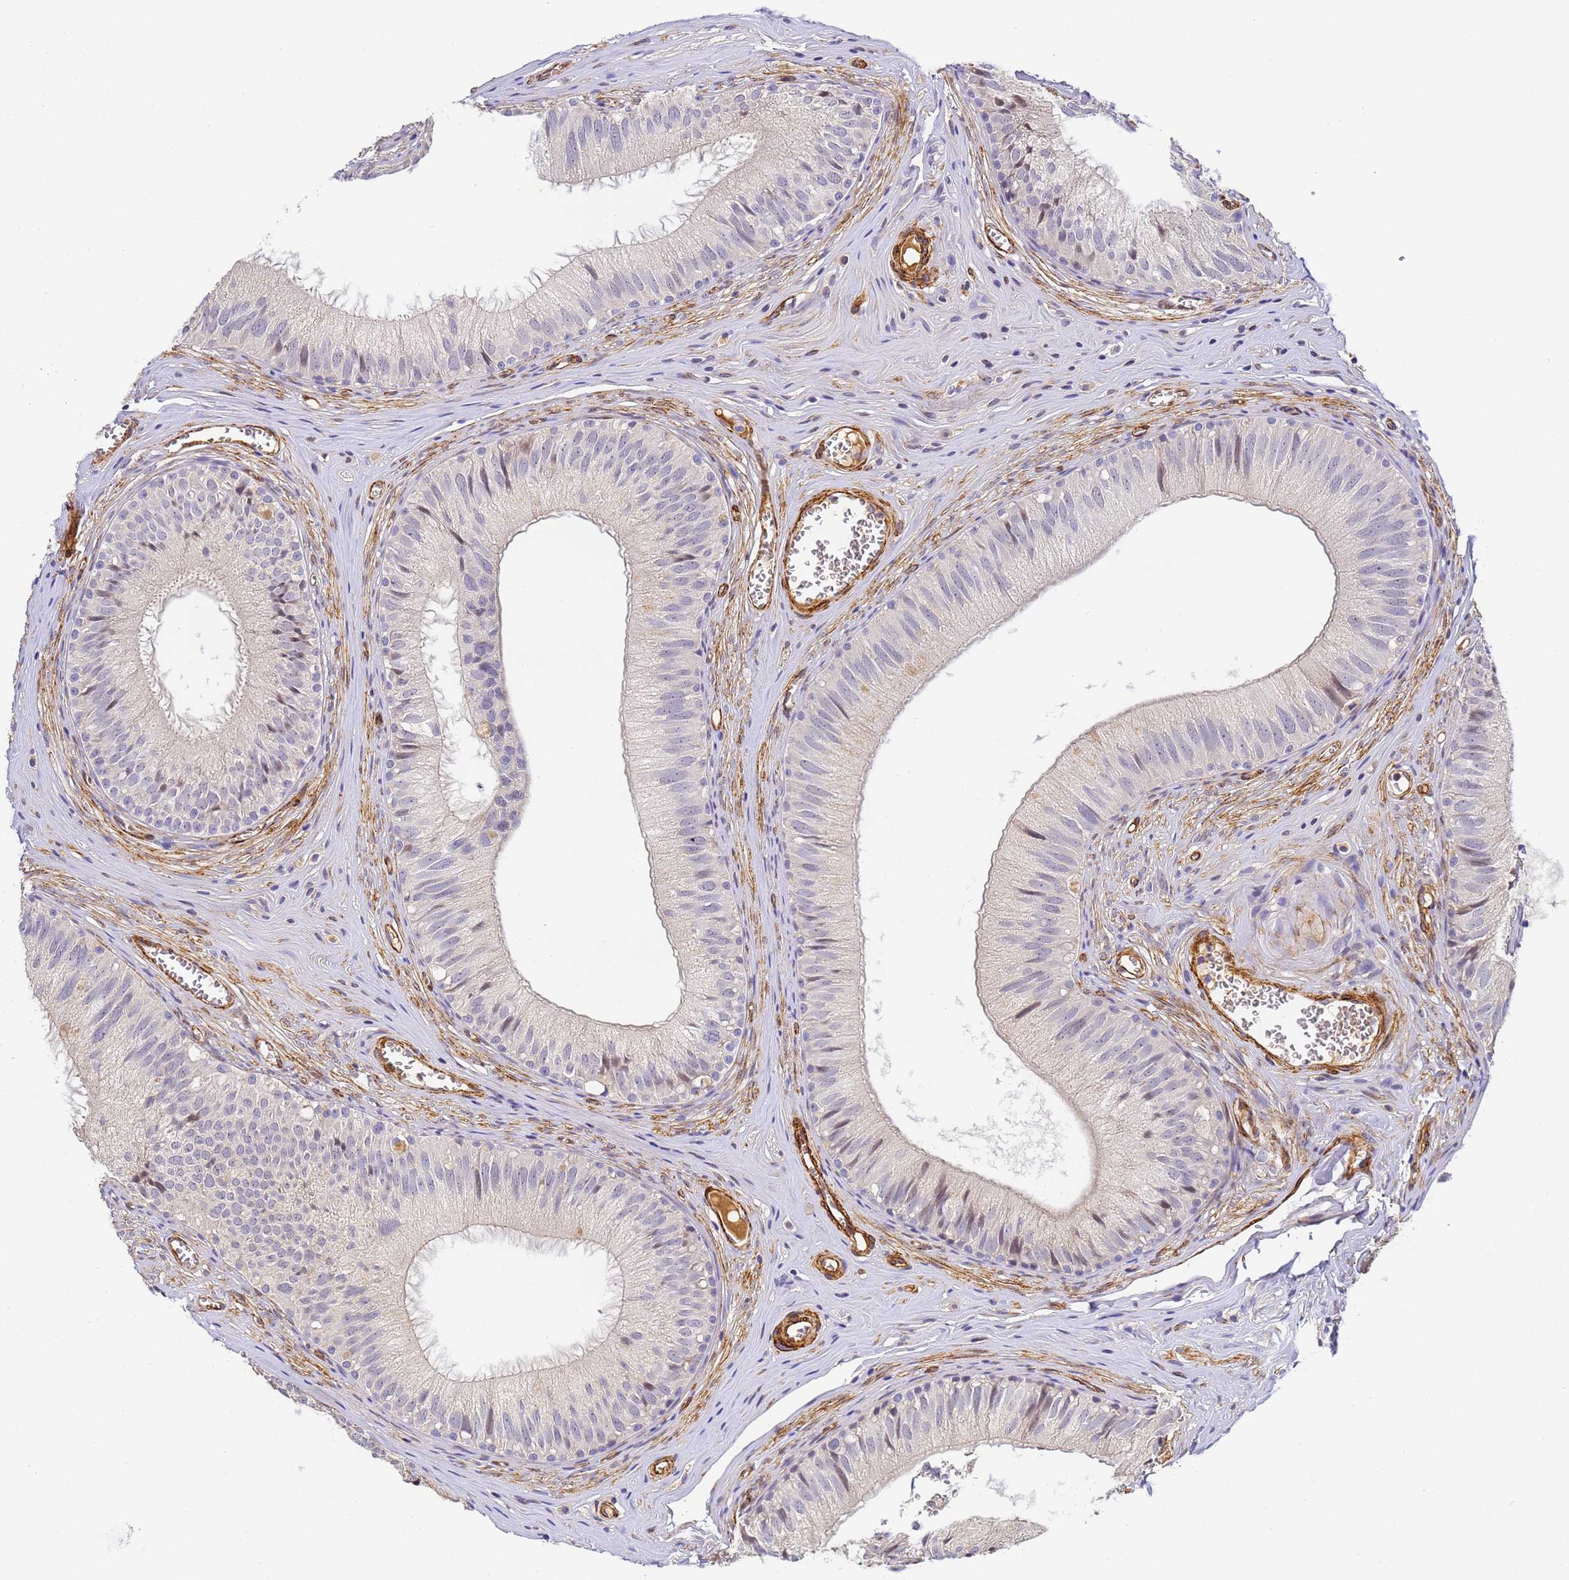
{"staining": {"intensity": "weak", "quantity": "<25%", "location": "cytoplasmic/membranous"}, "tissue": "epididymis", "cell_type": "Glandular cells", "image_type": "normal", "snomed": [{"axis": "morphology", "description": "Normal tissue, NOS"}, {"axis": "topography", "description": "Epididymis"}], "caption": "Immunohistochemistry of benign epididymis demonstrates no expression in glandular cells. Nuclei are stained in blue.", "gene": "CFHR1", "patient": {"sex": "male", "age": 36}}